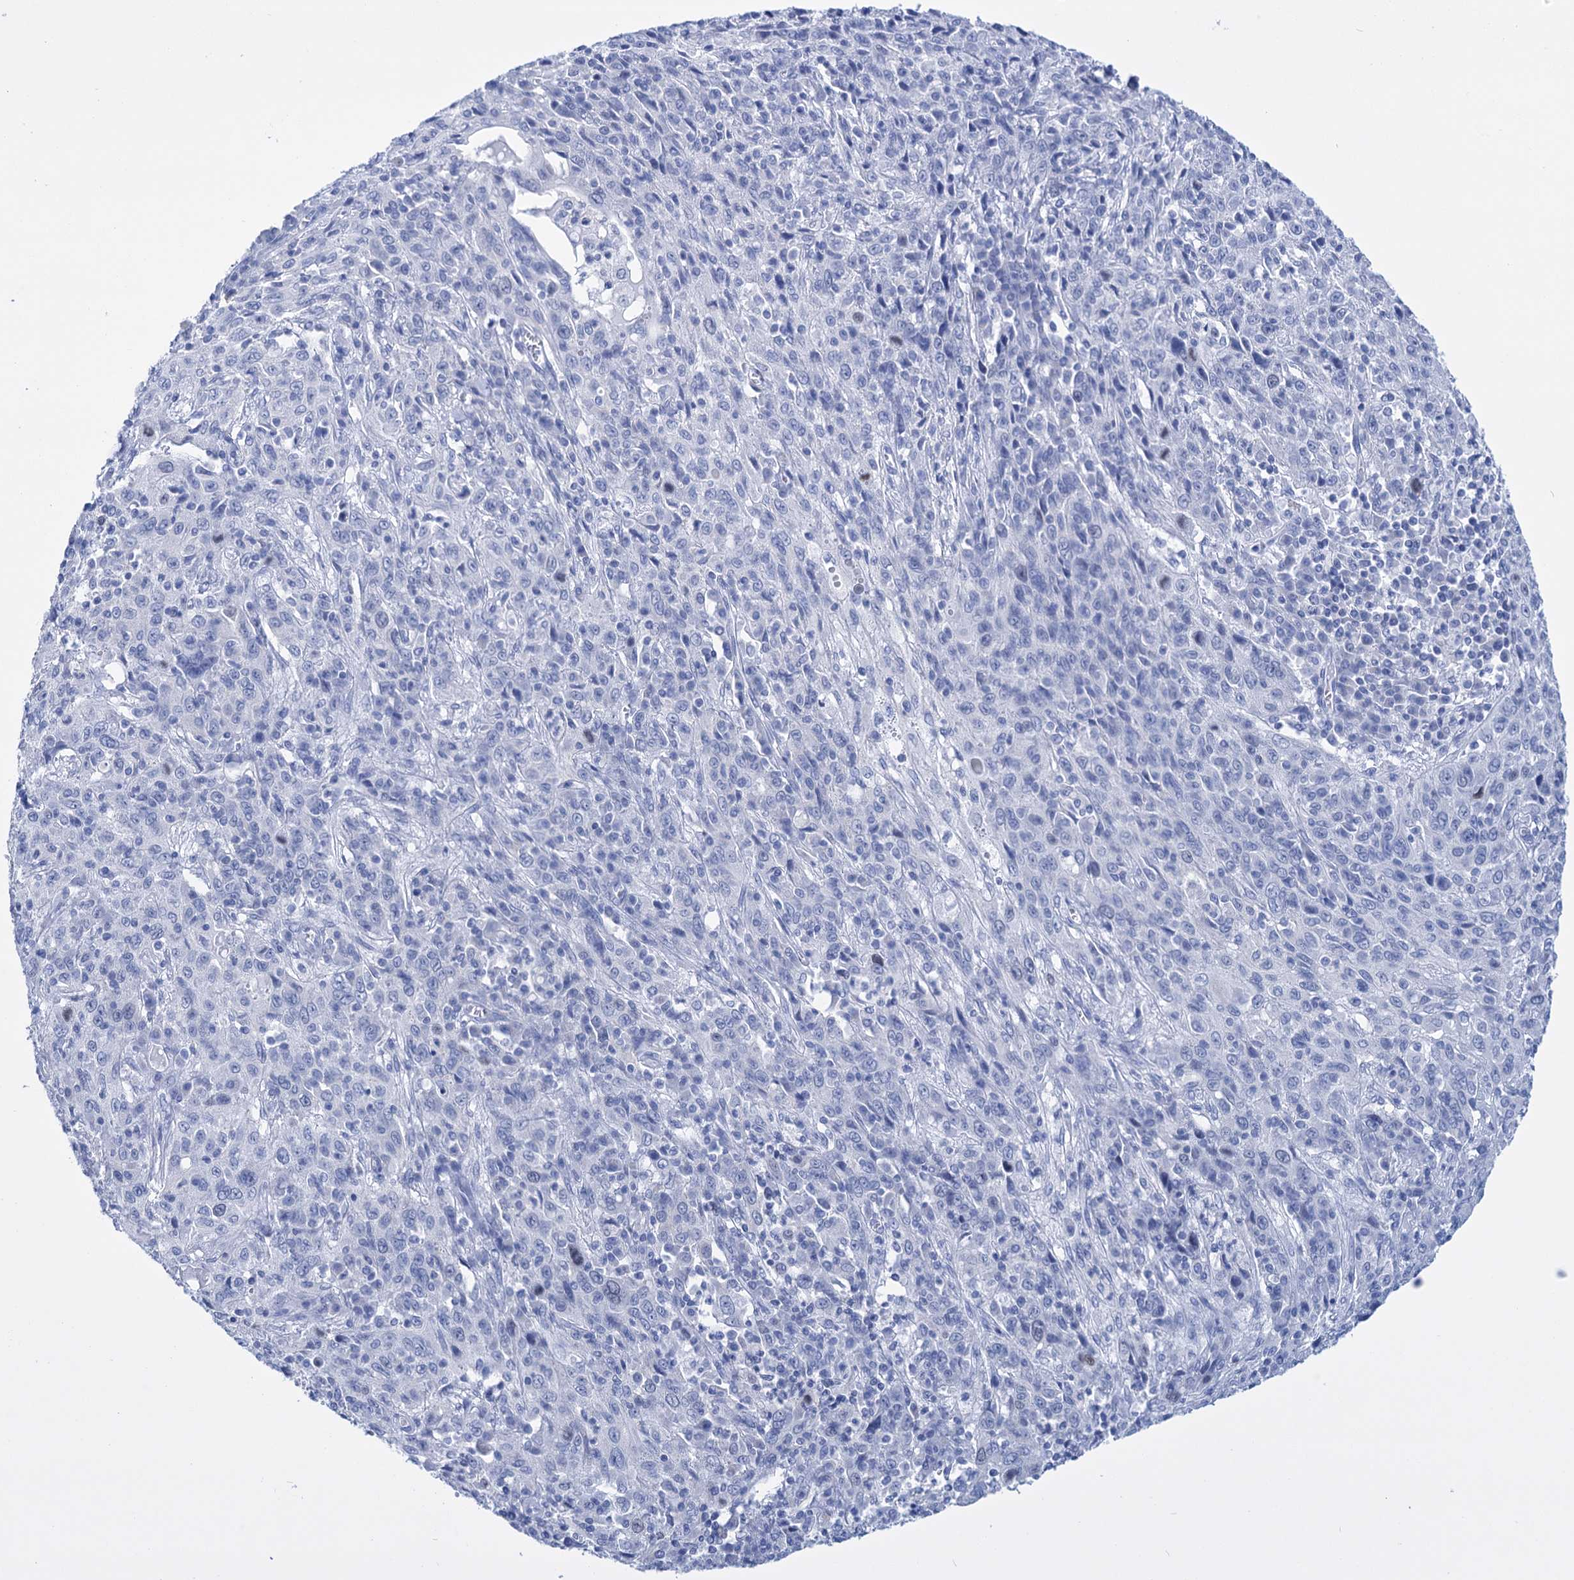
{"staining": {"intensity": "negative", "quantity": "none", "location": "none"}, "tissue": "cervical cancer", "cell_type": "Tumor cells", "image_type": "cancer", "snomed": [{"axis": "morphology", "description": "Squamous cell carcinoma, NOS"}, {"axis": "topography", "description": "Cervix"}], "caption": "Tumor cells are negative for brown protein staining in squamous cell carcinoma (cervical).", "gene": "FBXW12", "patient": {"sex": "female", "age": 46}}